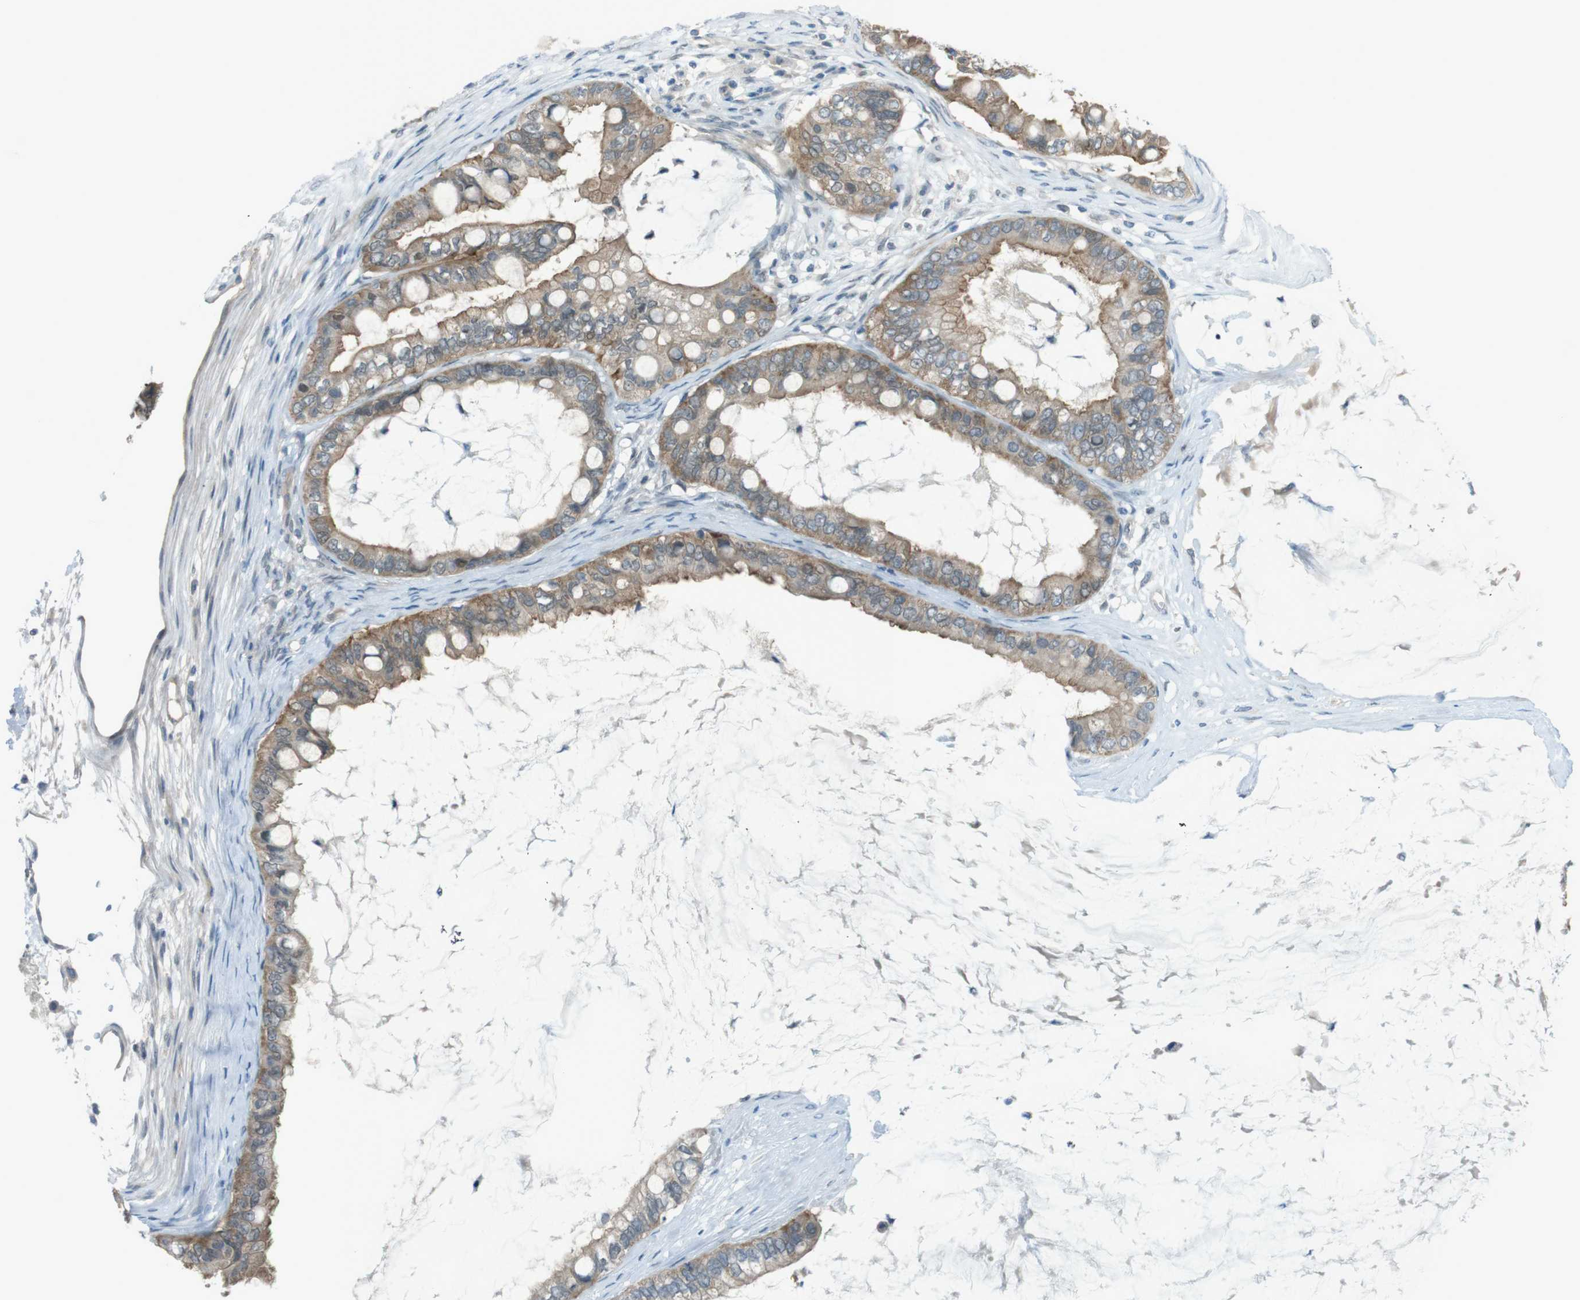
{"staining": {"intensity": "moderate", "quantity": ">75%", "location": "cytoplasmic/membranous"}, "tissue": "ovarian cancer", "cell_type": "Tumor cells", "image_type": "cancer", "snomed": [{"axis": "morphology", "description": "Cystadenocarcinoma, mucinous, NOS"}, {"axis": "topography", "description": "Ovary"}], "caption": "Protein staining demonstrates moderate cytoplasmic/membranous expression in about >75% of tumor cells in ovarian cancer.", "gene": "ZDHHC20", "patient": {"sex": "female", "age": 80}}